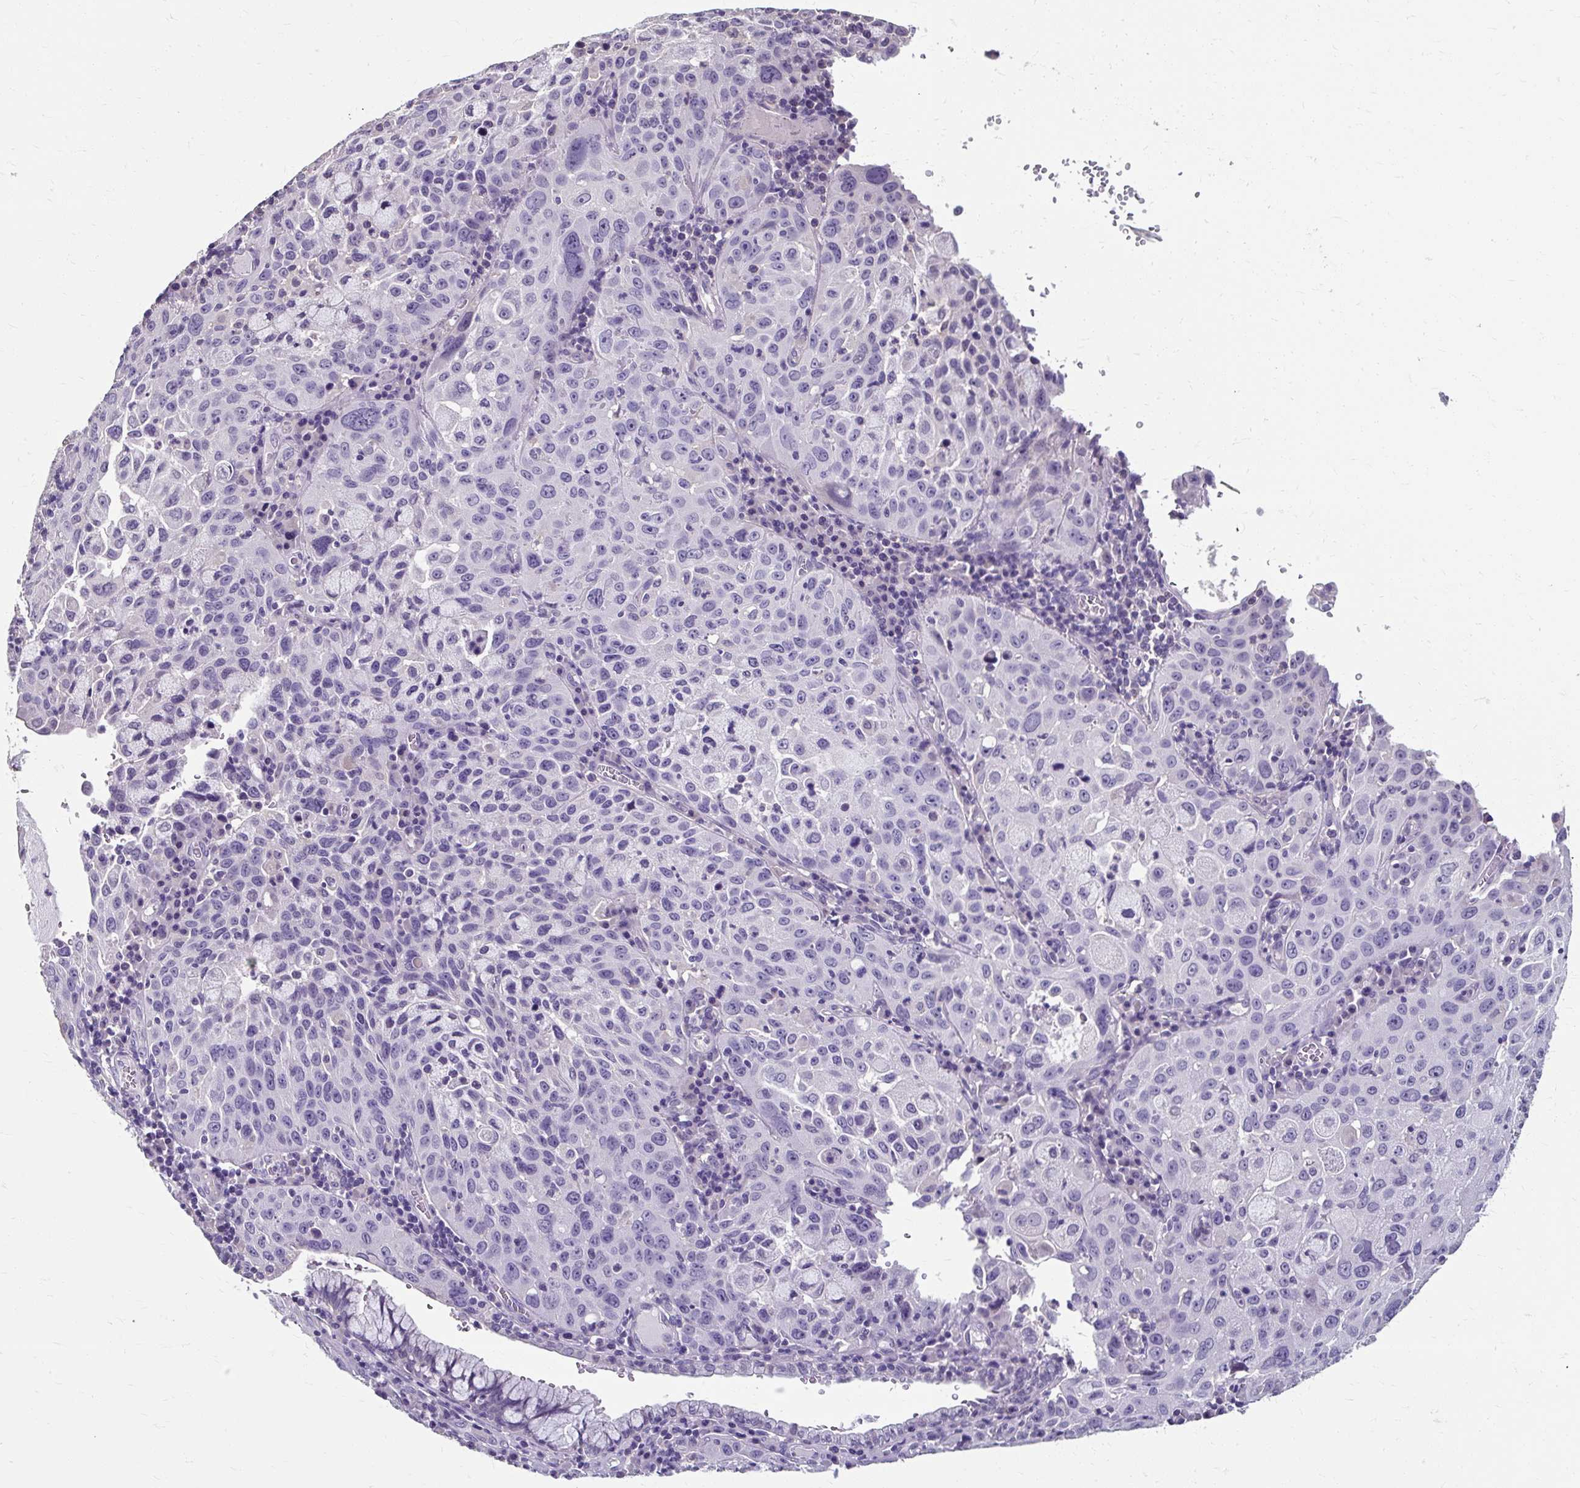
{"staining": {"intensity": "negative", "quantity": "none", "location": "none"}, "tissue": "cervical cancer", "cell_type": "Tumor cells", "image_type": "cancer", "snomed": [{"axis": "morphology", "description": "Squamous cell carcinoma, NOS"}, {"axis": "topography", "description": "Cervix"}], "caption": "This is an immunohistochemistry micrograph of human cervical cancer (squamous cell carcinoma). There is no expression in tumor cells.", "gene": "KLHL24", "patient": {"sex": "female", "age": 42}}